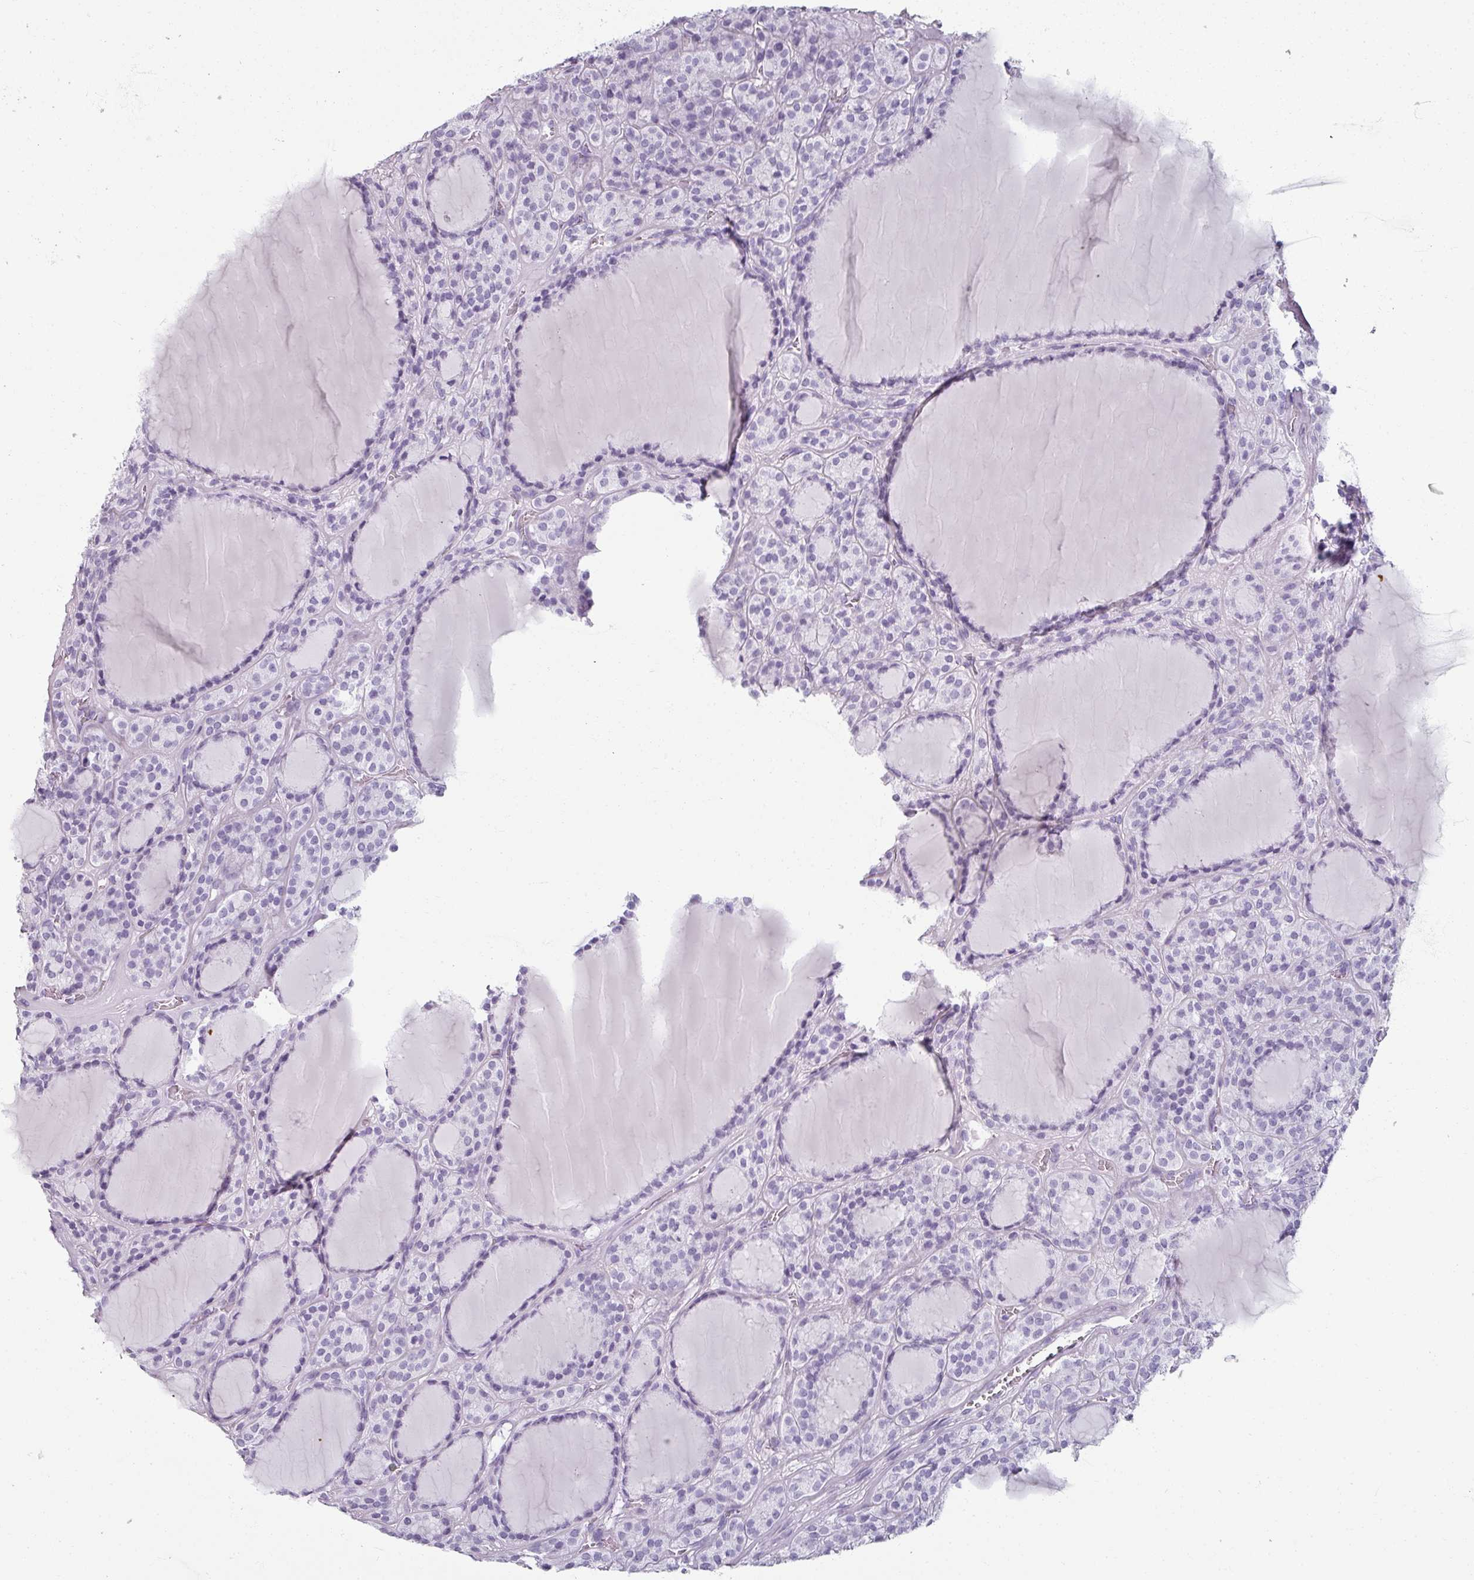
{"staining": {"intensity": "negative", "quantity": "none", "location": "none"}, "tissue": "thyroid cancer", "cell_type": "Tumor cells", "image_type": "cancer", "snomed": [{"axis": "morphology", "description": "Follicular adenoma carcinoma, NOS"}, {"axis": "topography", "description": "Thyroid gland"}], "caption": "Thyroid follicular adenoma carcinoma stained for a protein using immunohistochemistry (IHC) exhibits no staining tumor cells.", "gene": "REG3G", "patient": {"sex": "female", "age": 63}}